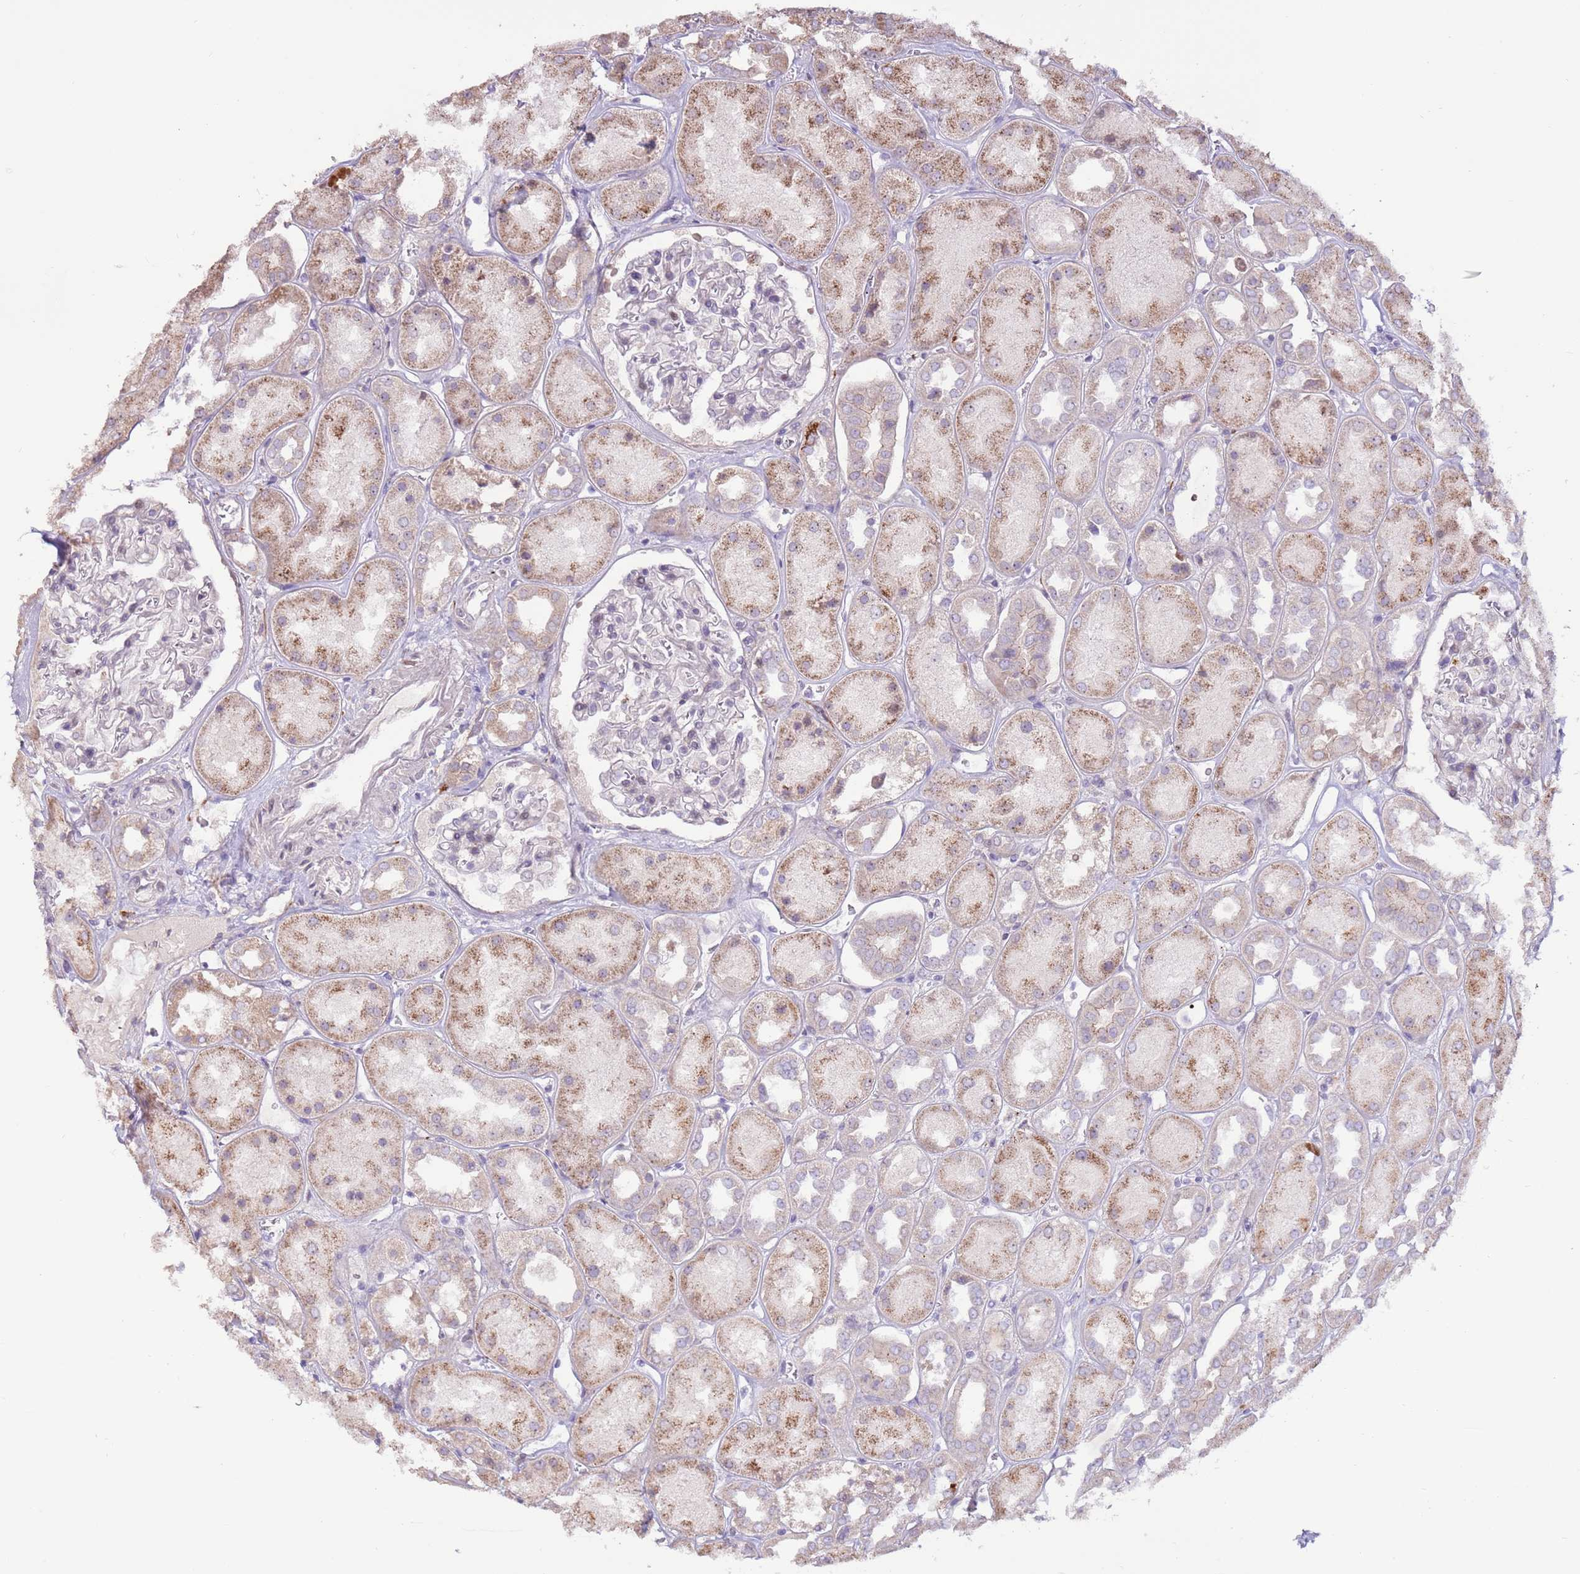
{"staining": {"intensity": "weak", "quantity": "<25%", "location": "nuclear"}, "tissue": "kidney", "cell_type": "Cells in glomeruli", "image_type": "normal", "snomed": [{"axis": "morphology", "description": "Normal tissue, NOS"}, {"axis": "topography", "description": "Kidney"}], "caption": "Kidney was stained to show a protein in brown. There is no significant expression in cells in glomeruli. (Stains: DAB (3,3'-diaminobenzidine) immunohistochemistry with hematoxylin counter stain, Microscopy: brightfield microscopy at high magnification).", "gene": "LGI4", "patient": {"sex": "male", "age": 70}}